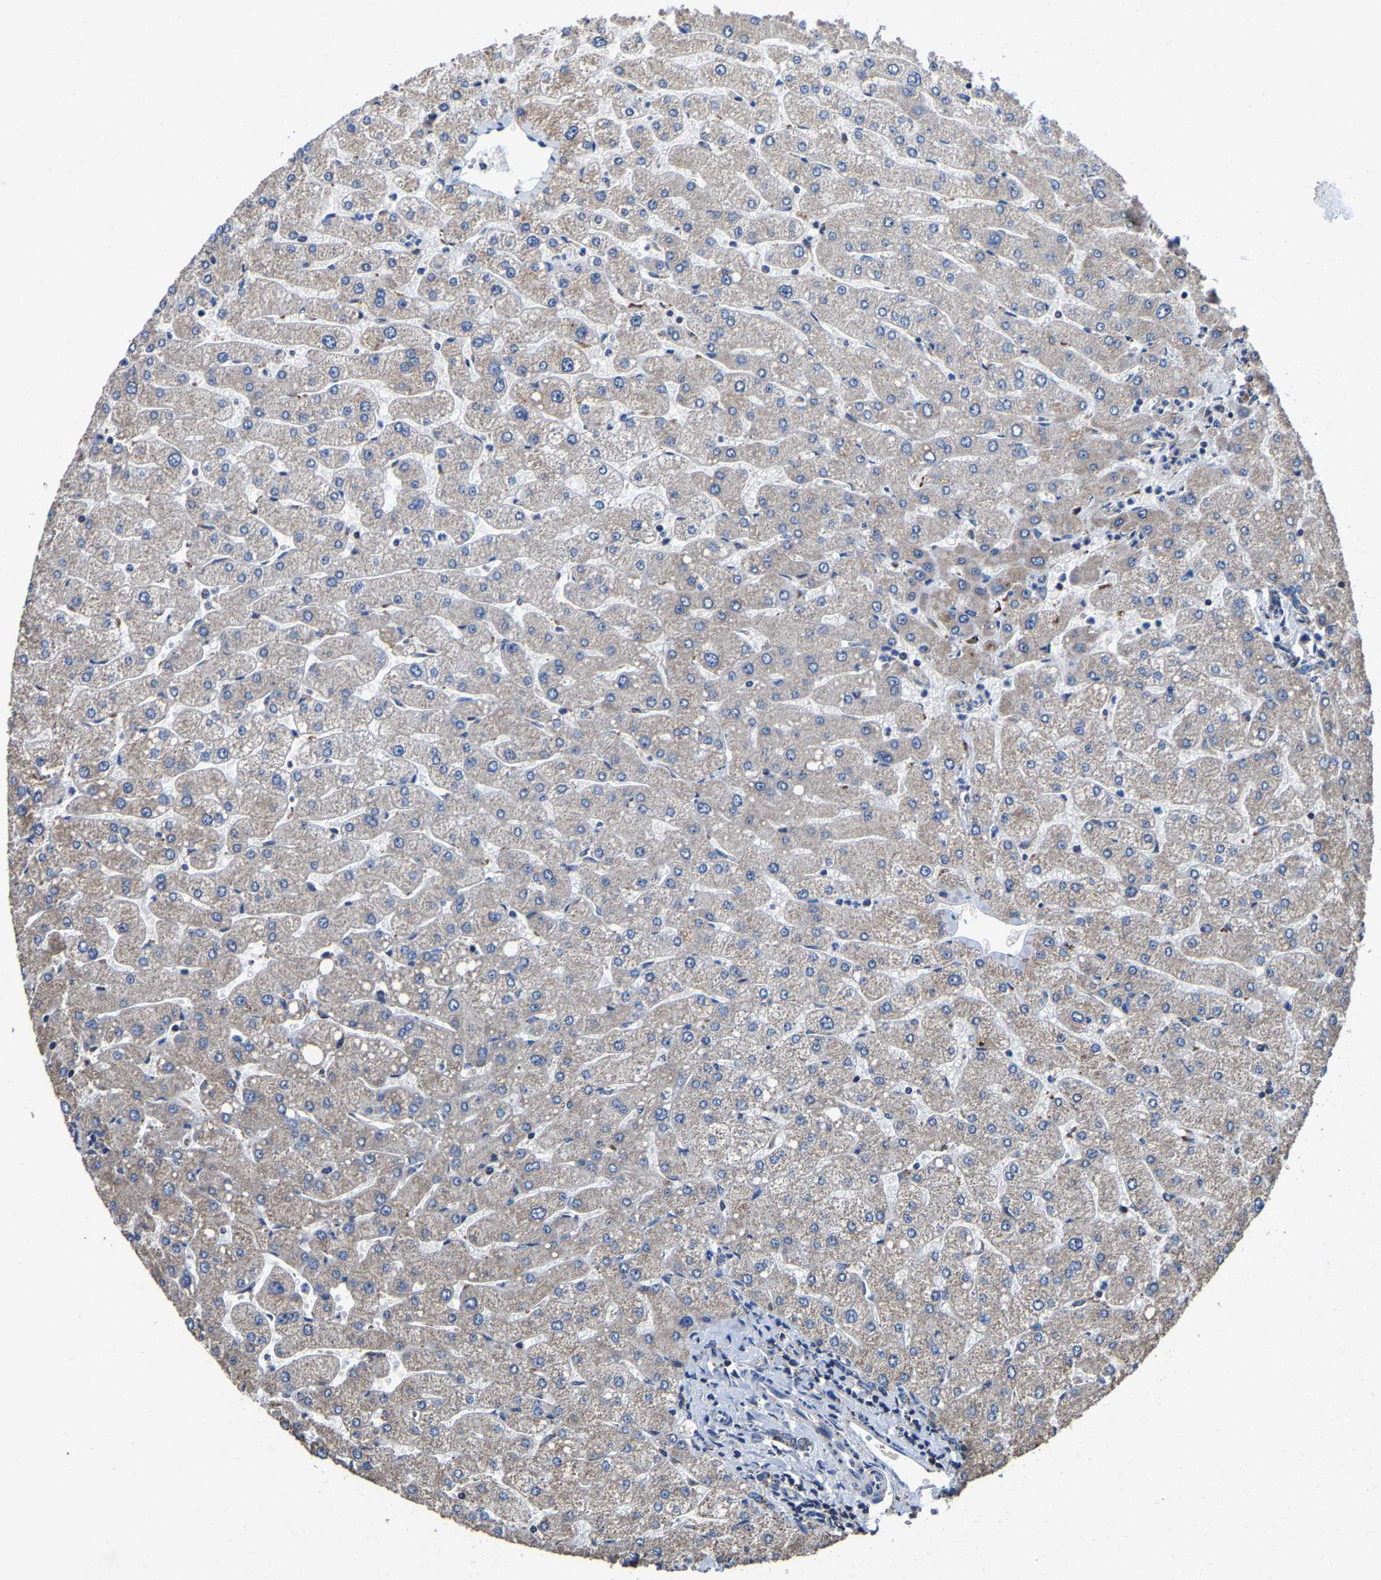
{"staining": {"intensity": "weak", "quantity": "25%-75%", "location": "cytoplasmic/membranous"}, "tissue": "liver", "cell_type": "Cholangiocytes", "image_type": "normal", "snomed": [{"axis": "morphology", "description": "Normal tissue, NOS"}, {"axis": "topography", "description": "Liver"}], "caption": "High-power microscopy captured an immunohistochemistry (IHC) micrograph of unremarkable liver, revealing weak cytoplasmic/membranous positivity in about 25%-75% of cholangiocytes. (Stains: DAB (3,3'-diaminobenzidine) in brown, nuclei in blue, Microscopy: brightfield microscopy at high magnification).", "gene": "ZCCHC7", "patient": {"sex": "male", "age": 55}}